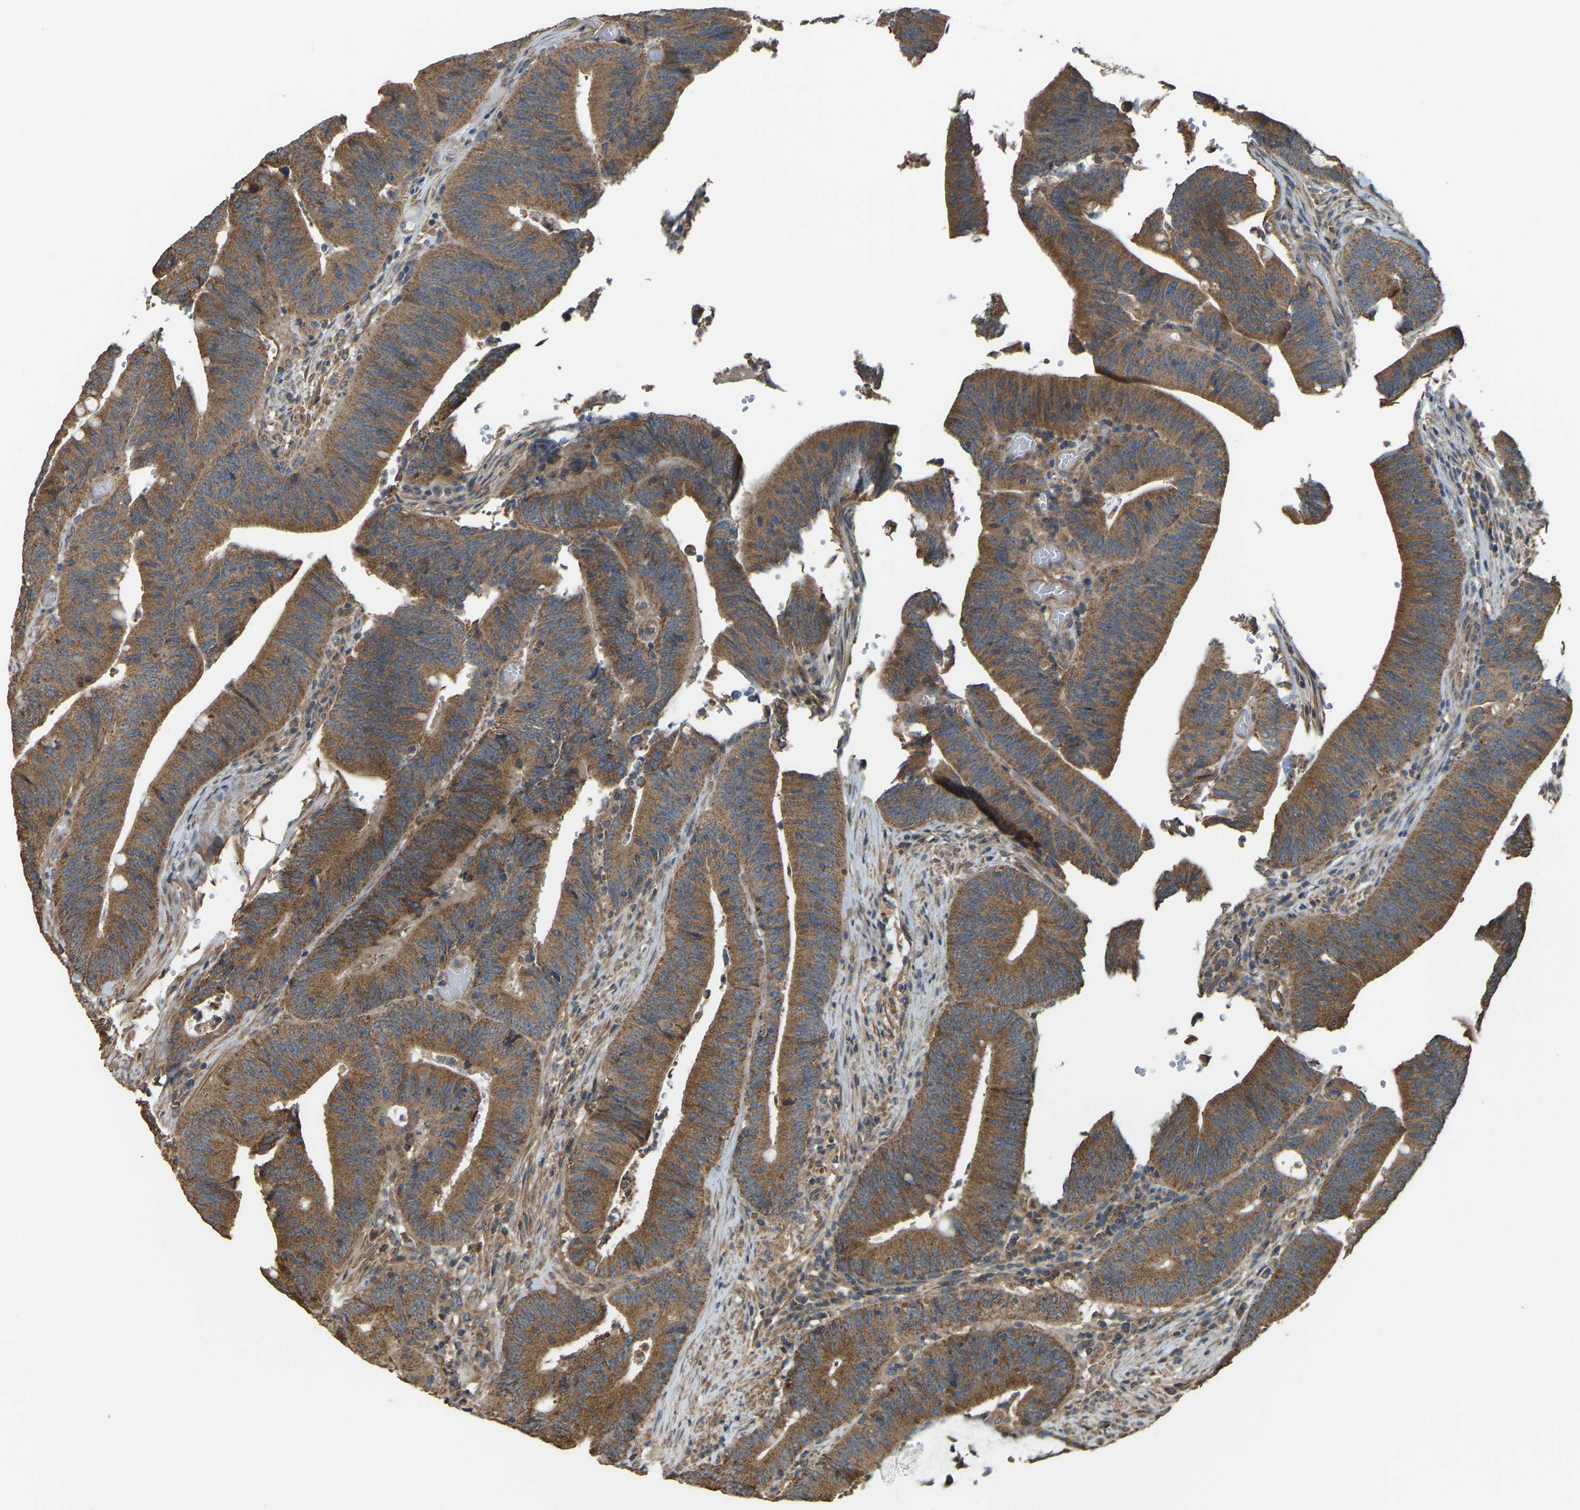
{"staining": {"intensity": "moderate", "quantity": ">75%", "location": "cytoplasmic/membranous"}, "tissue": "colorectal cancer", "cell_type": "Tumor cells", "image_type": "cancer", "snomed": [{"axis": "morphology", "description": "Normal tissue, NOS"}, {"axis": "morphology", "description": "Adenocarcinoma, NOS"}, {"axis": "topography", "description": "Rectum"}], "caption": "Immunohistochemistry (IHC) of colorectal cancer demonstrates medium levels of moderate cytoplasmic/membranous expression in about >75% of tumor cells.", "gene": "GNG2", "patient": {"sex": "female", "age": 66}}